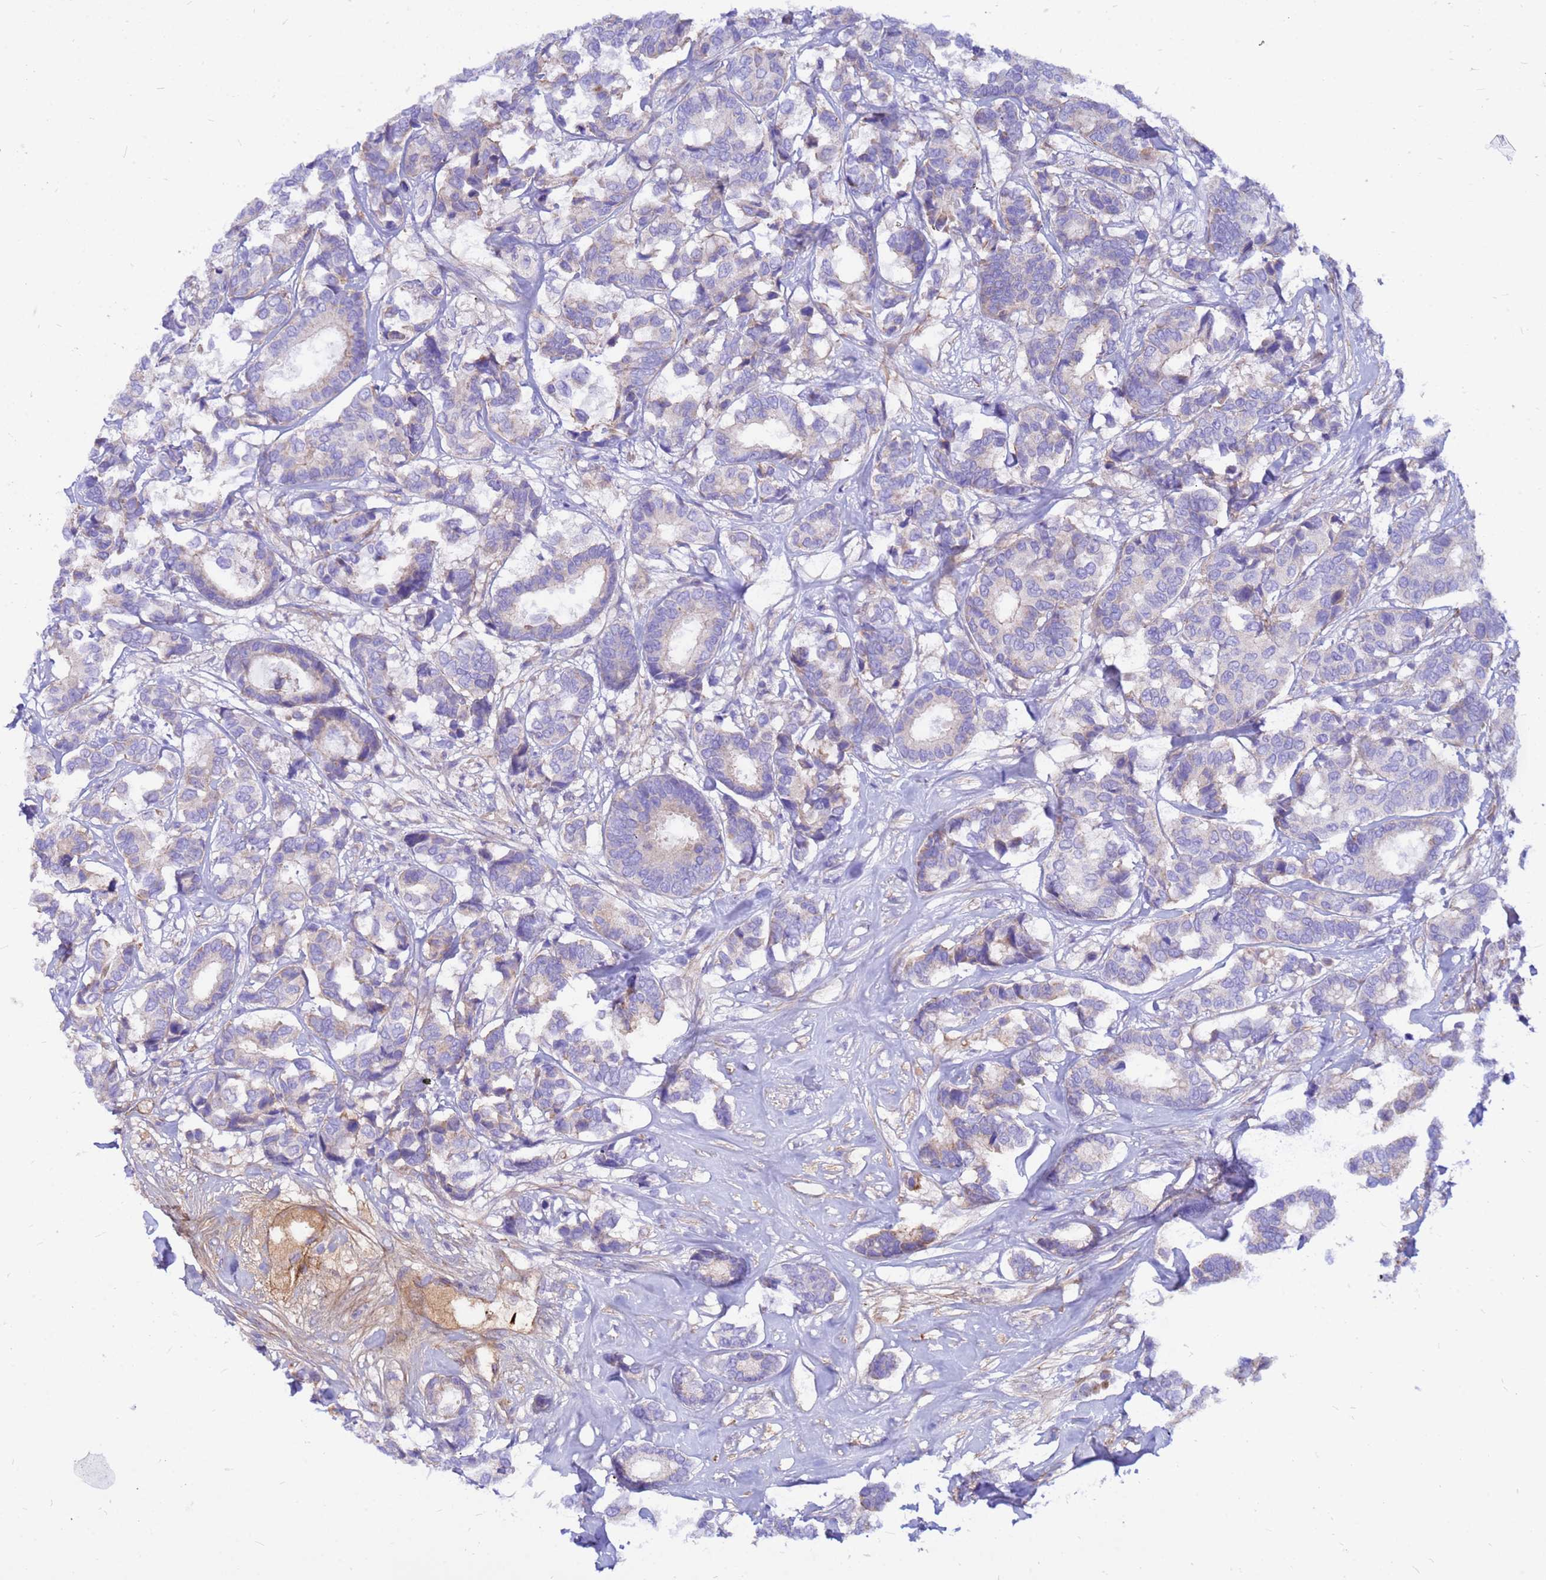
{"staining": {"intensity": "weak", "quantity": "<25%", "location": "cytoplasmic/membranous"}, "tissue": "breast cancer", "cell_type": "Tumor cells", "image_type": "cancer", "snomed": [{"axis": "morphology", "description": "Normal tissue, NOS"}, {"axis": "morphology", "description": "Duct carcinoma"}, {"axis": "topography", "description": "Breast"}], "caption": "Immunohistochemistry photomicrograph of neoplastic tissue: human breast cancer (invasive ductal carcinoma) stained with DAB shows no significant protein staining in tumor cells.", "gene": "CRHBP", "patient": {"sex": "female", "age": 87}}